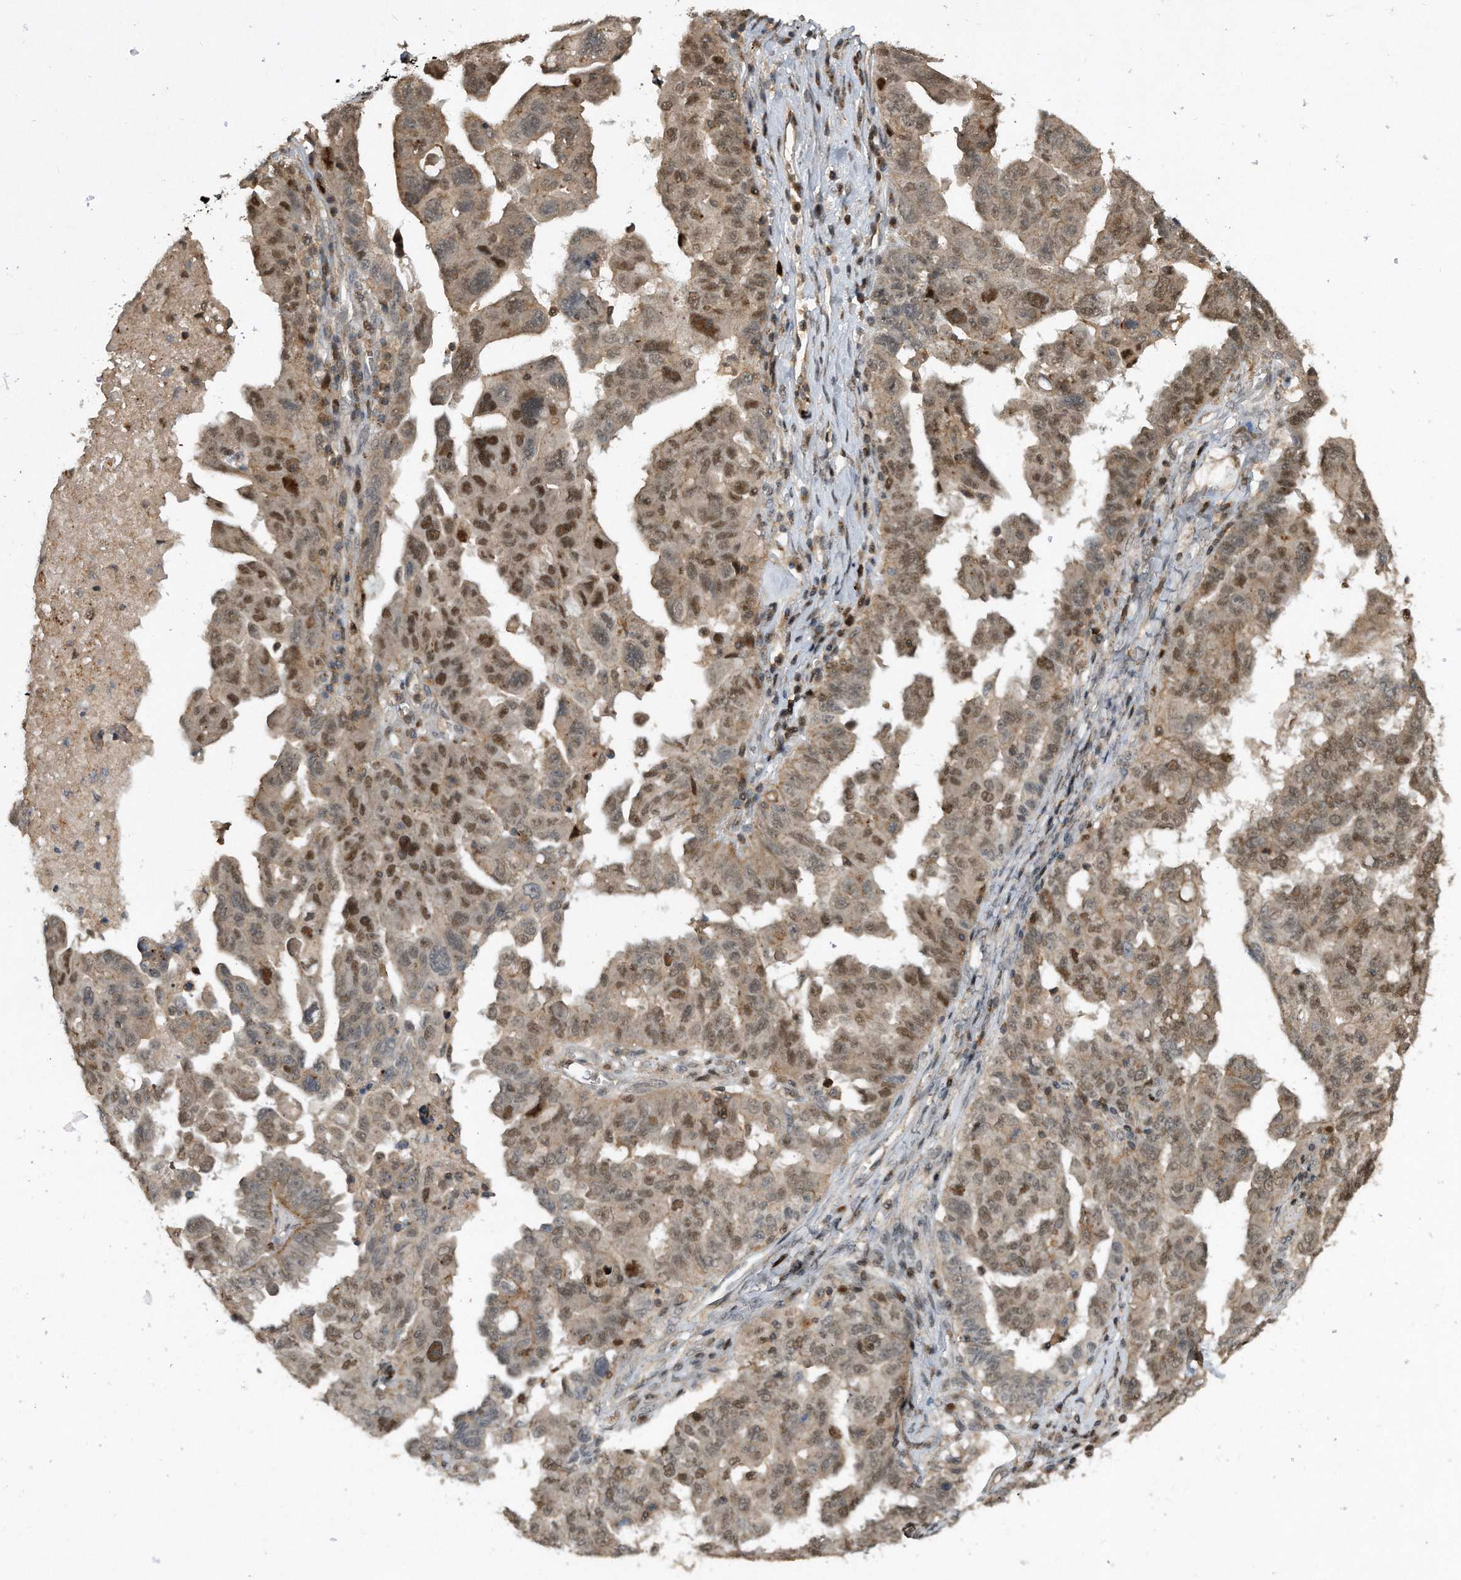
{"staining": {"intensity": "moderate", "quantity": ">75%", "location": "cytoplasmic/membranous,nuclear"}, "tissue": "ovarian cancer", "cell_type": "Tumor cells", "image_type": "cancer", "snomed": [{"axis": "morphology", "description": "Carcinoma, endometroid"}, {"axis": "topography", "description": "Ovary"}], "caption": "Ovarian cancer (endometroid carcinoma) stained with DAB immunohistochemistry (IHC) shows medium levels of moderate cytoplasmic/membranous and nuclear positivity in about >75% of tumor cells.", "gene": "PGBD2", "patient": {"sex": "female", "age": 62}}